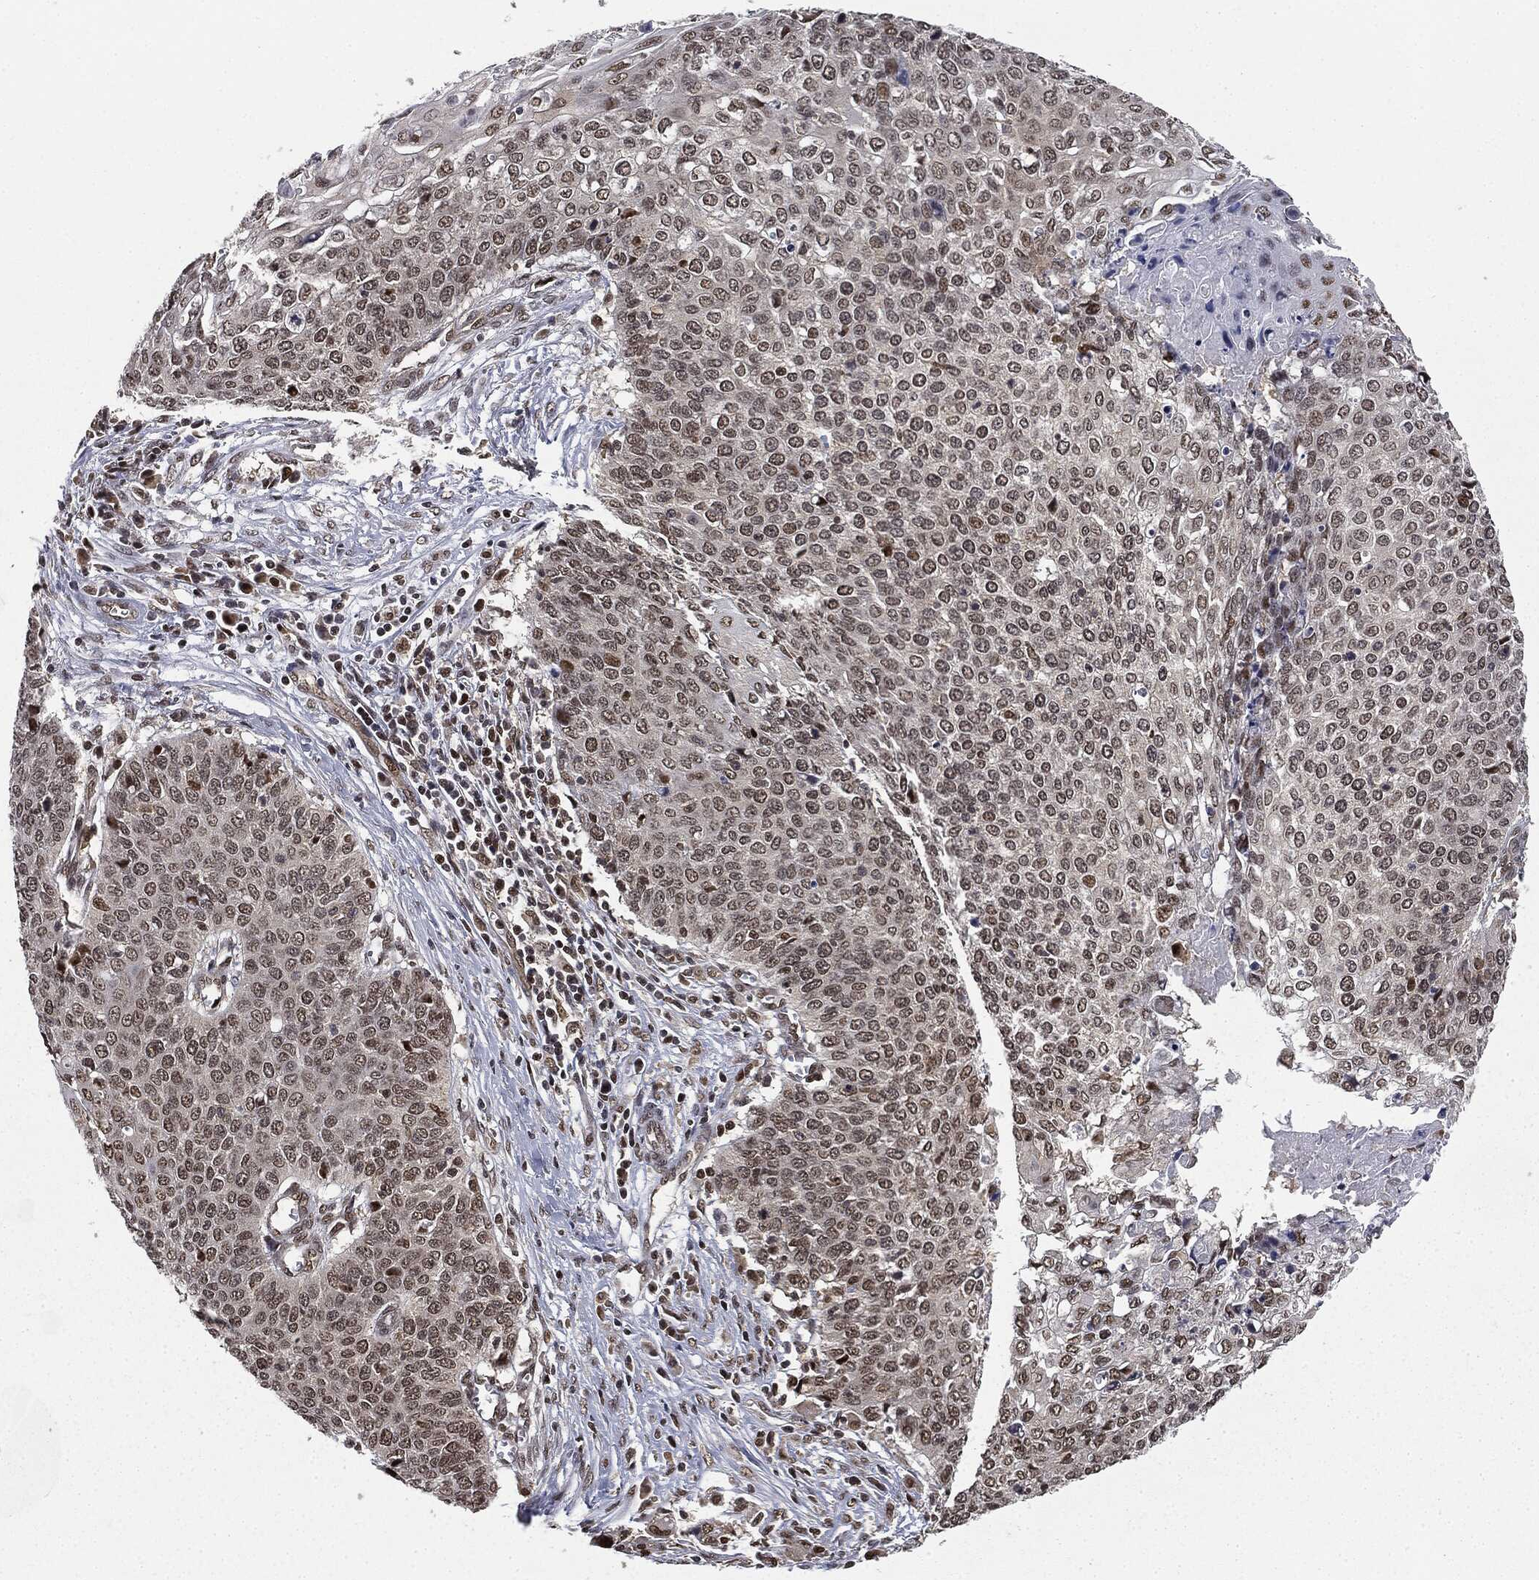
{"staining": {"intensity": "weak", "quantity": "25%-75%", "location": "nuclear"}, "tissue": "cervical cancer", "cell_type": "Tumor cells", "image_type": "cancer", "snomed": [{"axis": "morphology", "description": "Squamous cell carcinoma, NOS"}, {"axis": "topography", "description": "Cervix"}], "caption": "A high-resolution micrograph shows immunohistochemistry staining of cervical squamous cell carcinoma, which shows weak nuclear positivity in about 25%-75% of tumor cells.", "gene": "TBC1D22A", "patient": {"sex": "female", "age": 39}}